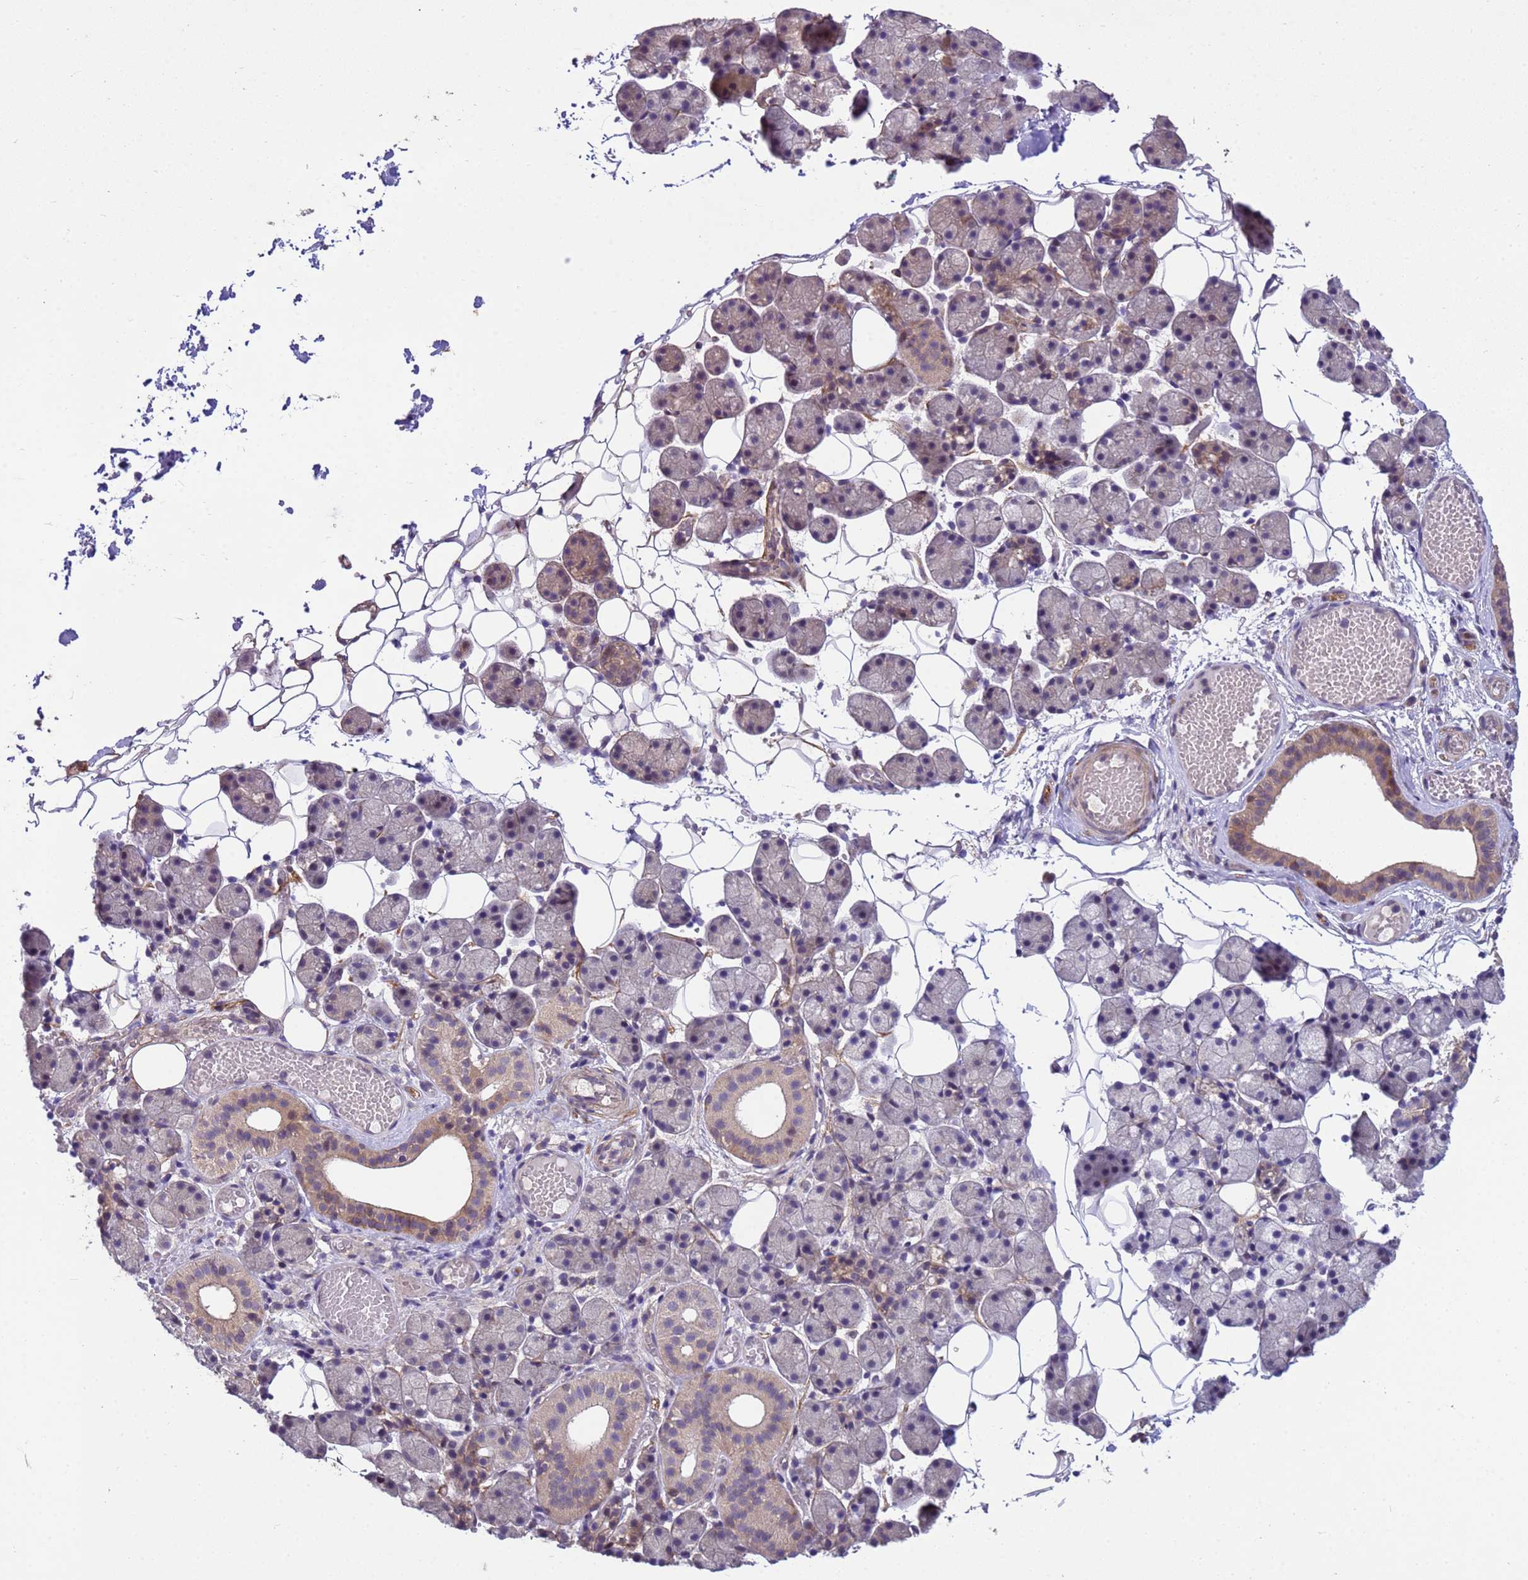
{"staining": {"intensity": "weak", "quantity": "<25%", "location": "cytoplasmic/membranous"}, "tissue": "salivary gland", "cell_type": "Glandular cells", "image_type": "normal", "snomed": [{"axis": "morphology", "description": "Normal tissue, NOS"}, {"axis": "topography", "description": "Salivary gland"}], "caption": "This is a micrograph of immunohistochemistry (IHC) staining of unremarkable salivary gland, which shows no expression in glandular cells. (Stains: DAB (3,3'-diaminobenzidine) IHC with hematoxylin counter stain, Microscopy: brightfield microscopy at high magnification).", "gene": "PPP2CA", "patient": {"sex": "female", "age": 33}}